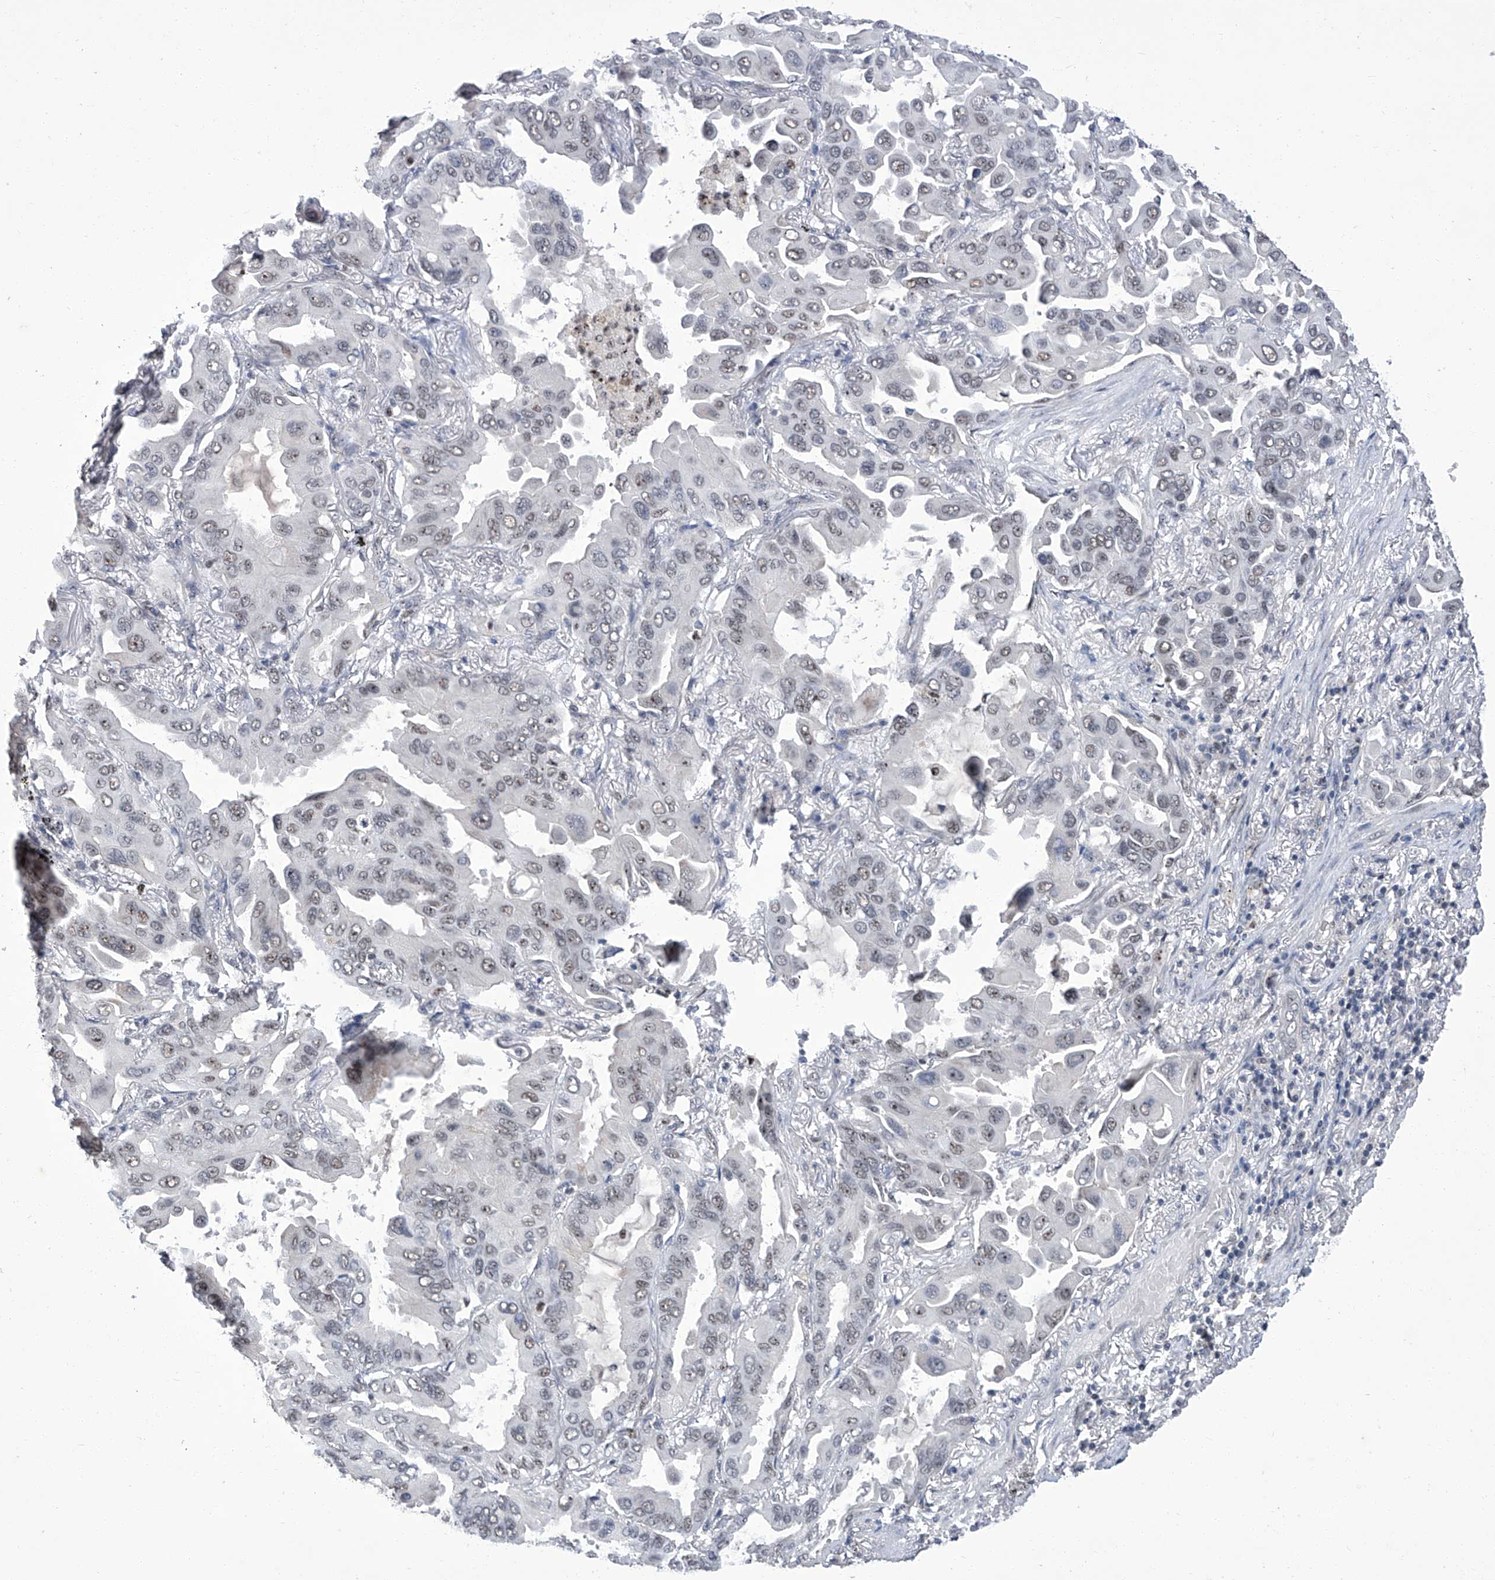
{"staining": {"intensity": "weak", "quantity": "<25%", "location": "nuclear"}, "tissue": "lung cancer", "cell_type": "Tumor cells", "image_type": "cancer", "snomed": [{"axis": "morphology", "description": "Adenocarcinoma, NOS"}, {"axis": "topography", "description": "Lung"}], "caption": "Image shows no protein expression in tumor cells of adenocarcinoma (lung) tissue.", "gene": "CMTR1", "patient": {"sex": "male", "age": 64}}